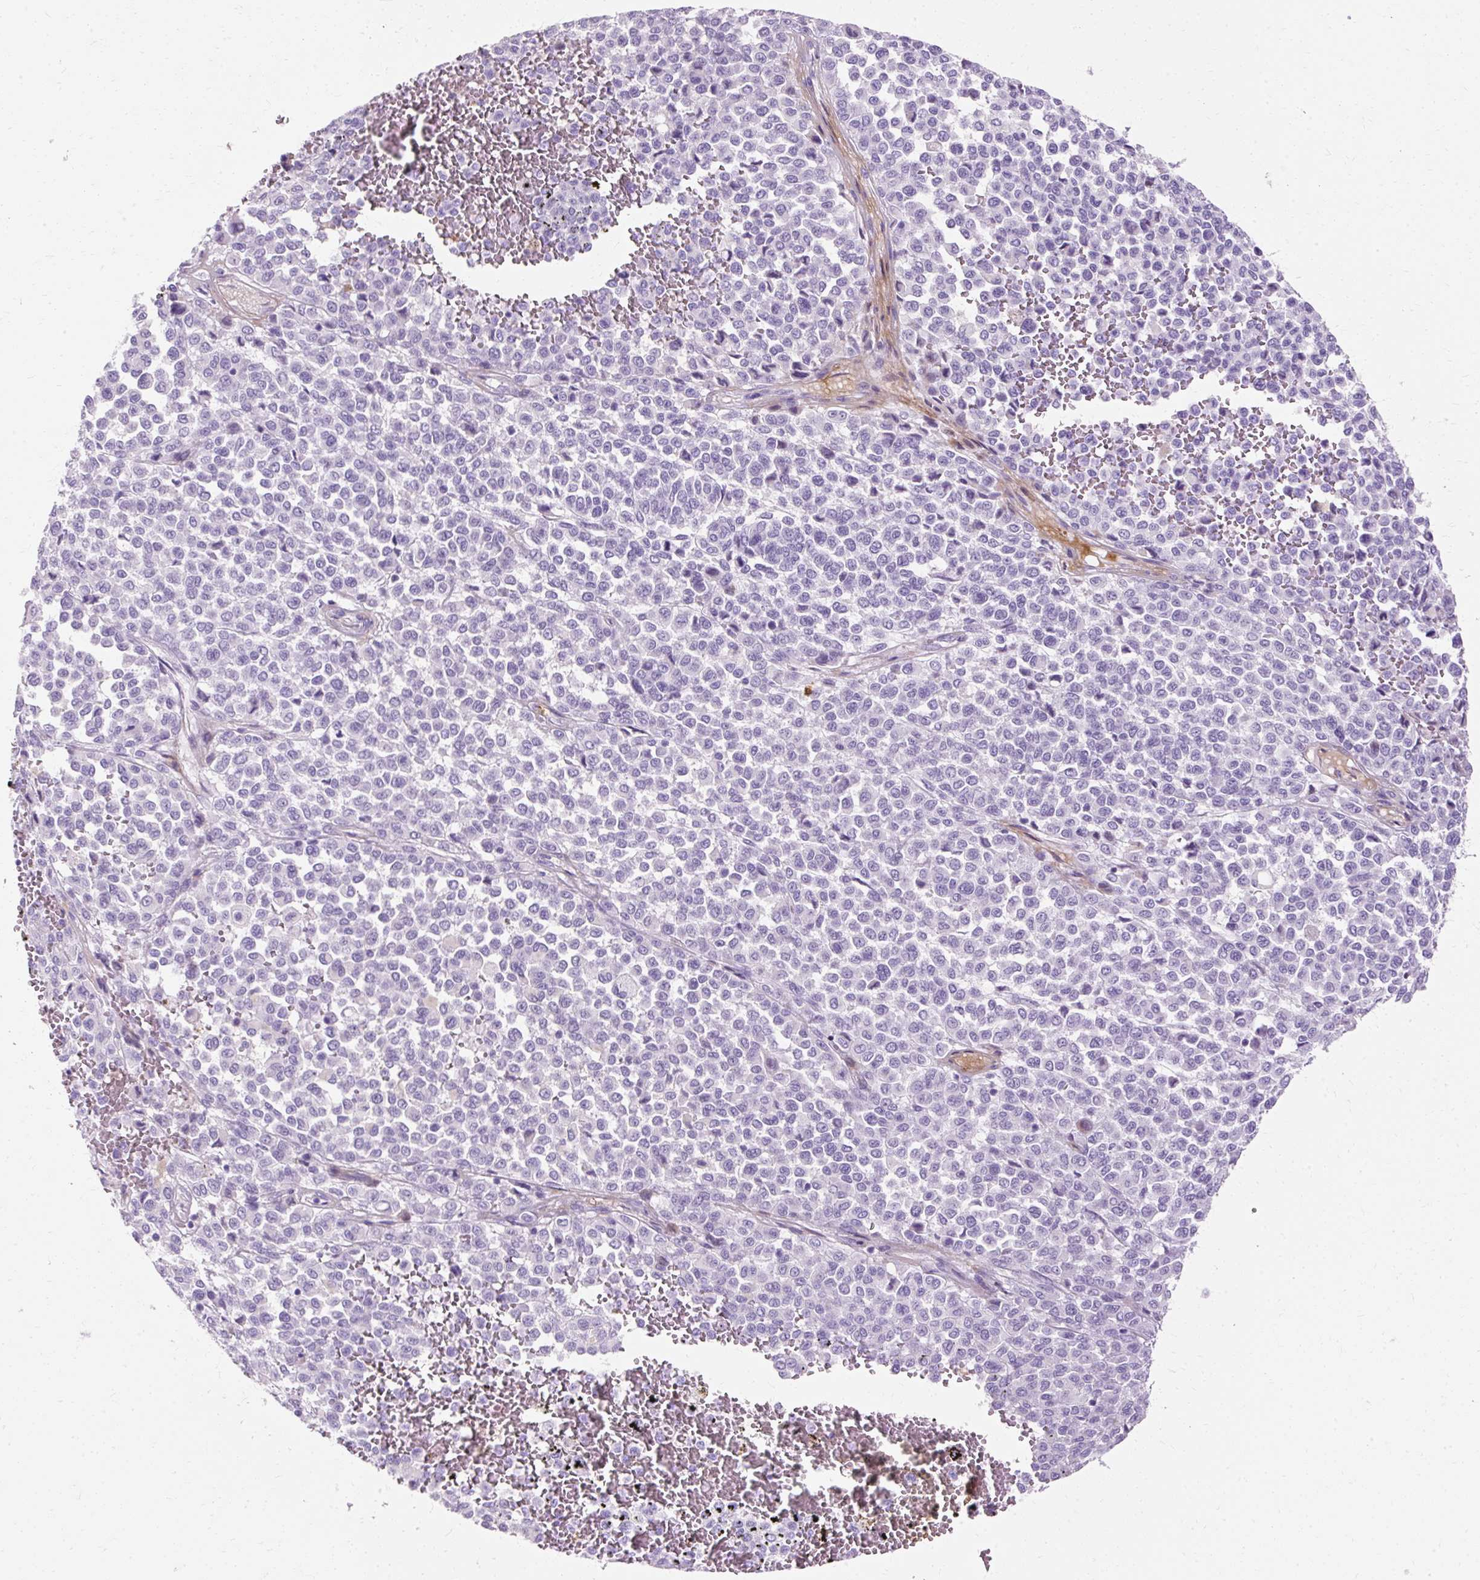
{"staining": {"intensity": "negative", "quantity": "none", "location": "none"}, "tissue": "melanoma", "cell_type": "Tumor cells", "image_type": "cancer", "snomed": [{"axis": "morphology", "description": "Malignant melanoma, Metastatic site"}, {"axis": "topography", "description": "Pancreas"}], "caption": "Immunohistochemistry (IHC) photomicrograph of human malignant melanoma (metastatic site) stained for a protein (brown), which demonstrates no positivity in tumor cells. (Brightfield microscopy of DAB (3,3'-diaminobenzidine) immunohistochemistry (IHC) at high magnification).", "gene": "DEFA1", "patient": {"sex": "female", "age": 30}}